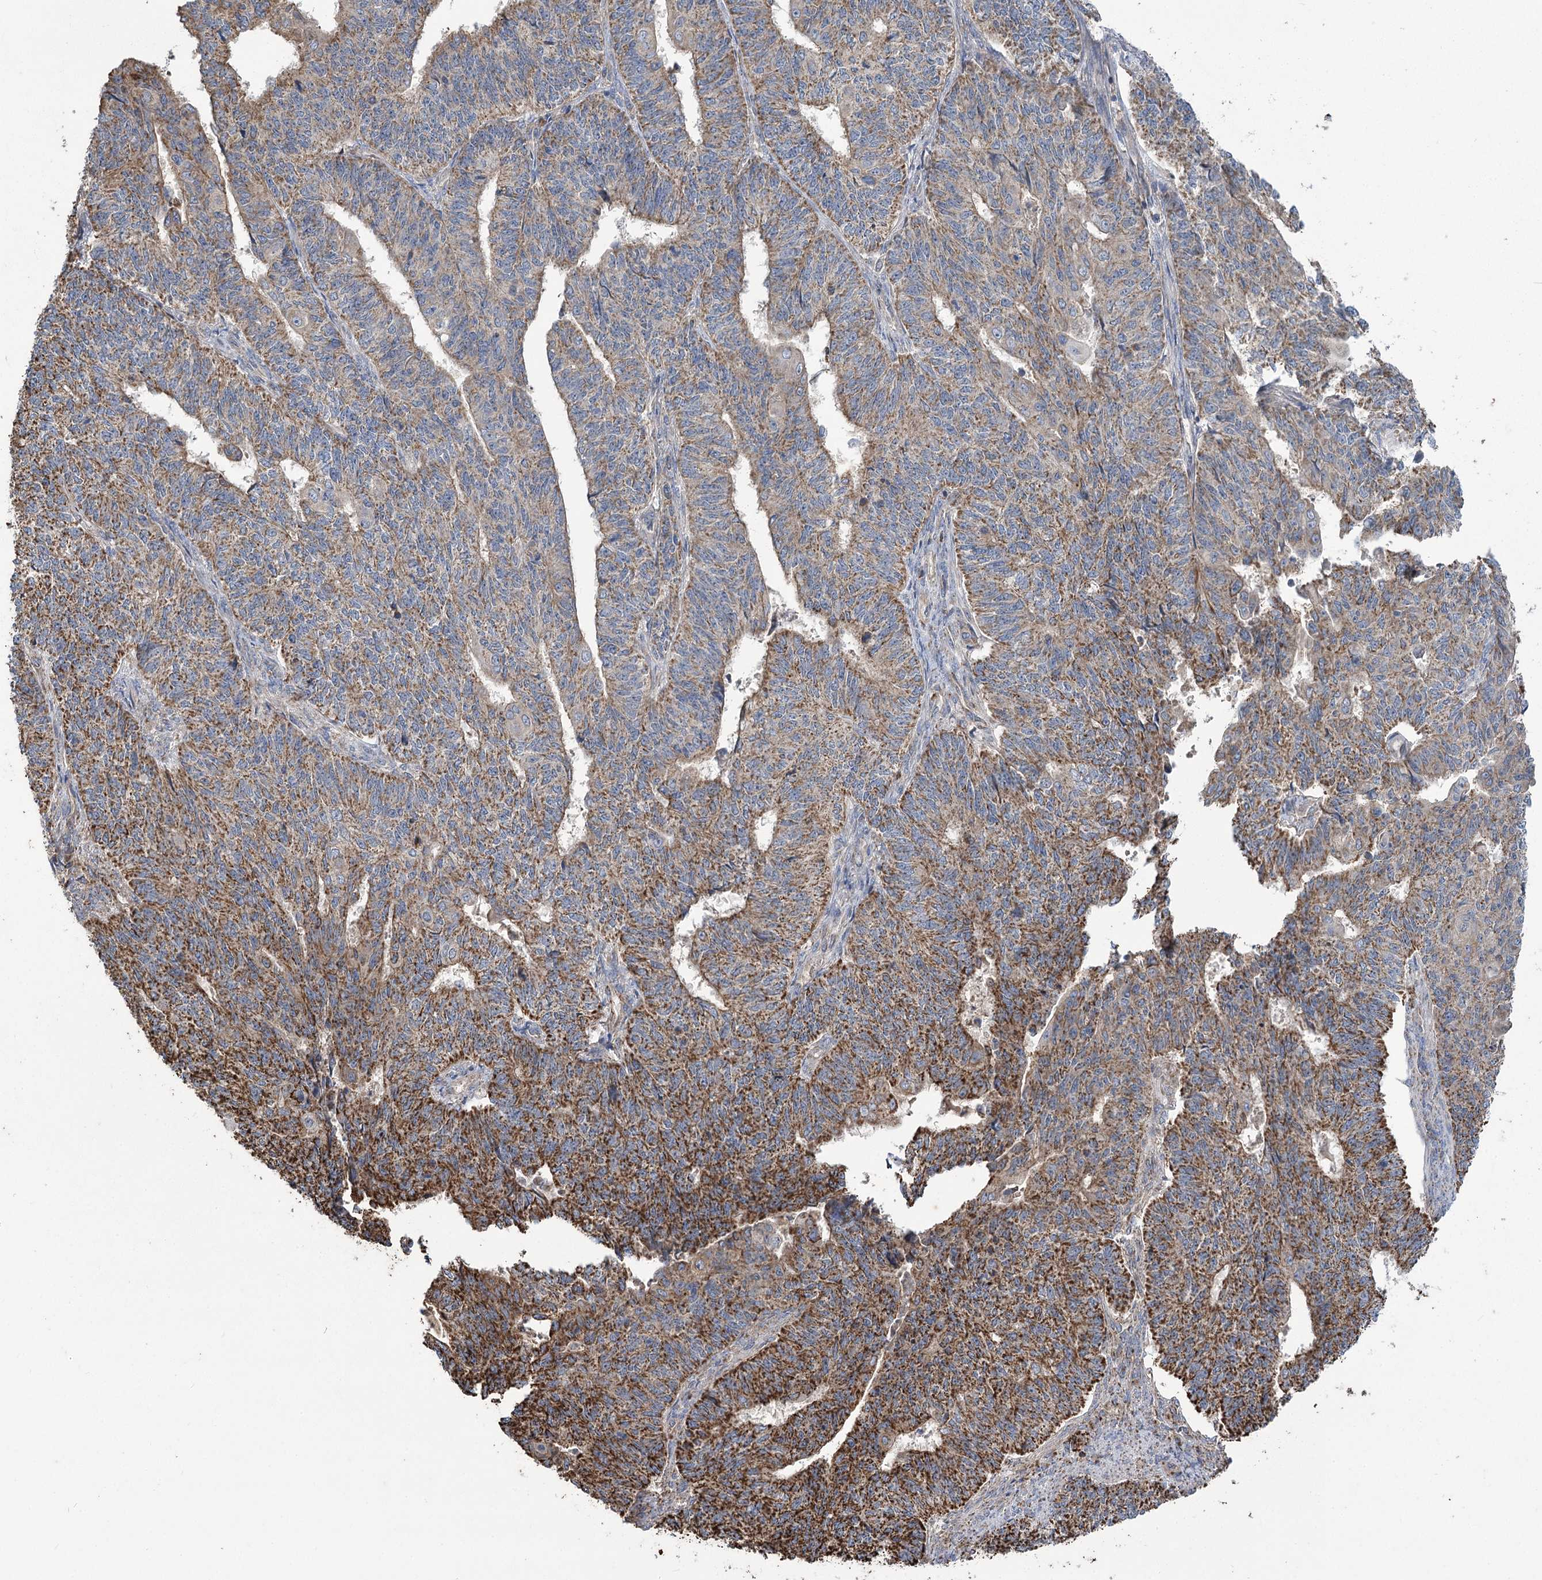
{"staining": {"intensity": "strong", "quantity": "25%-75%", "location": "cytoplasmic/membranous"}, "tissue": "endometrial cancer", "cell_type": "Tumor cells", "image_type": "cancer", "snomed": [{"axis": "morphology", "description": "Adenocarcinoma, NOS"}, {"axis": "topography", "description": "Endometrium"}], "caption": "IHC micrograph of neoplastic tissue: adenocarcinoma (endometrial) stained using IHC exhibits high levels of strong protein expression localized specifically in the cytoplasmic/membranous of tumor cells, appearing as a cytoplasmic/membranous brown color.", "gene": "CARD19", "patient": {"sex": "female", "age": 32}}